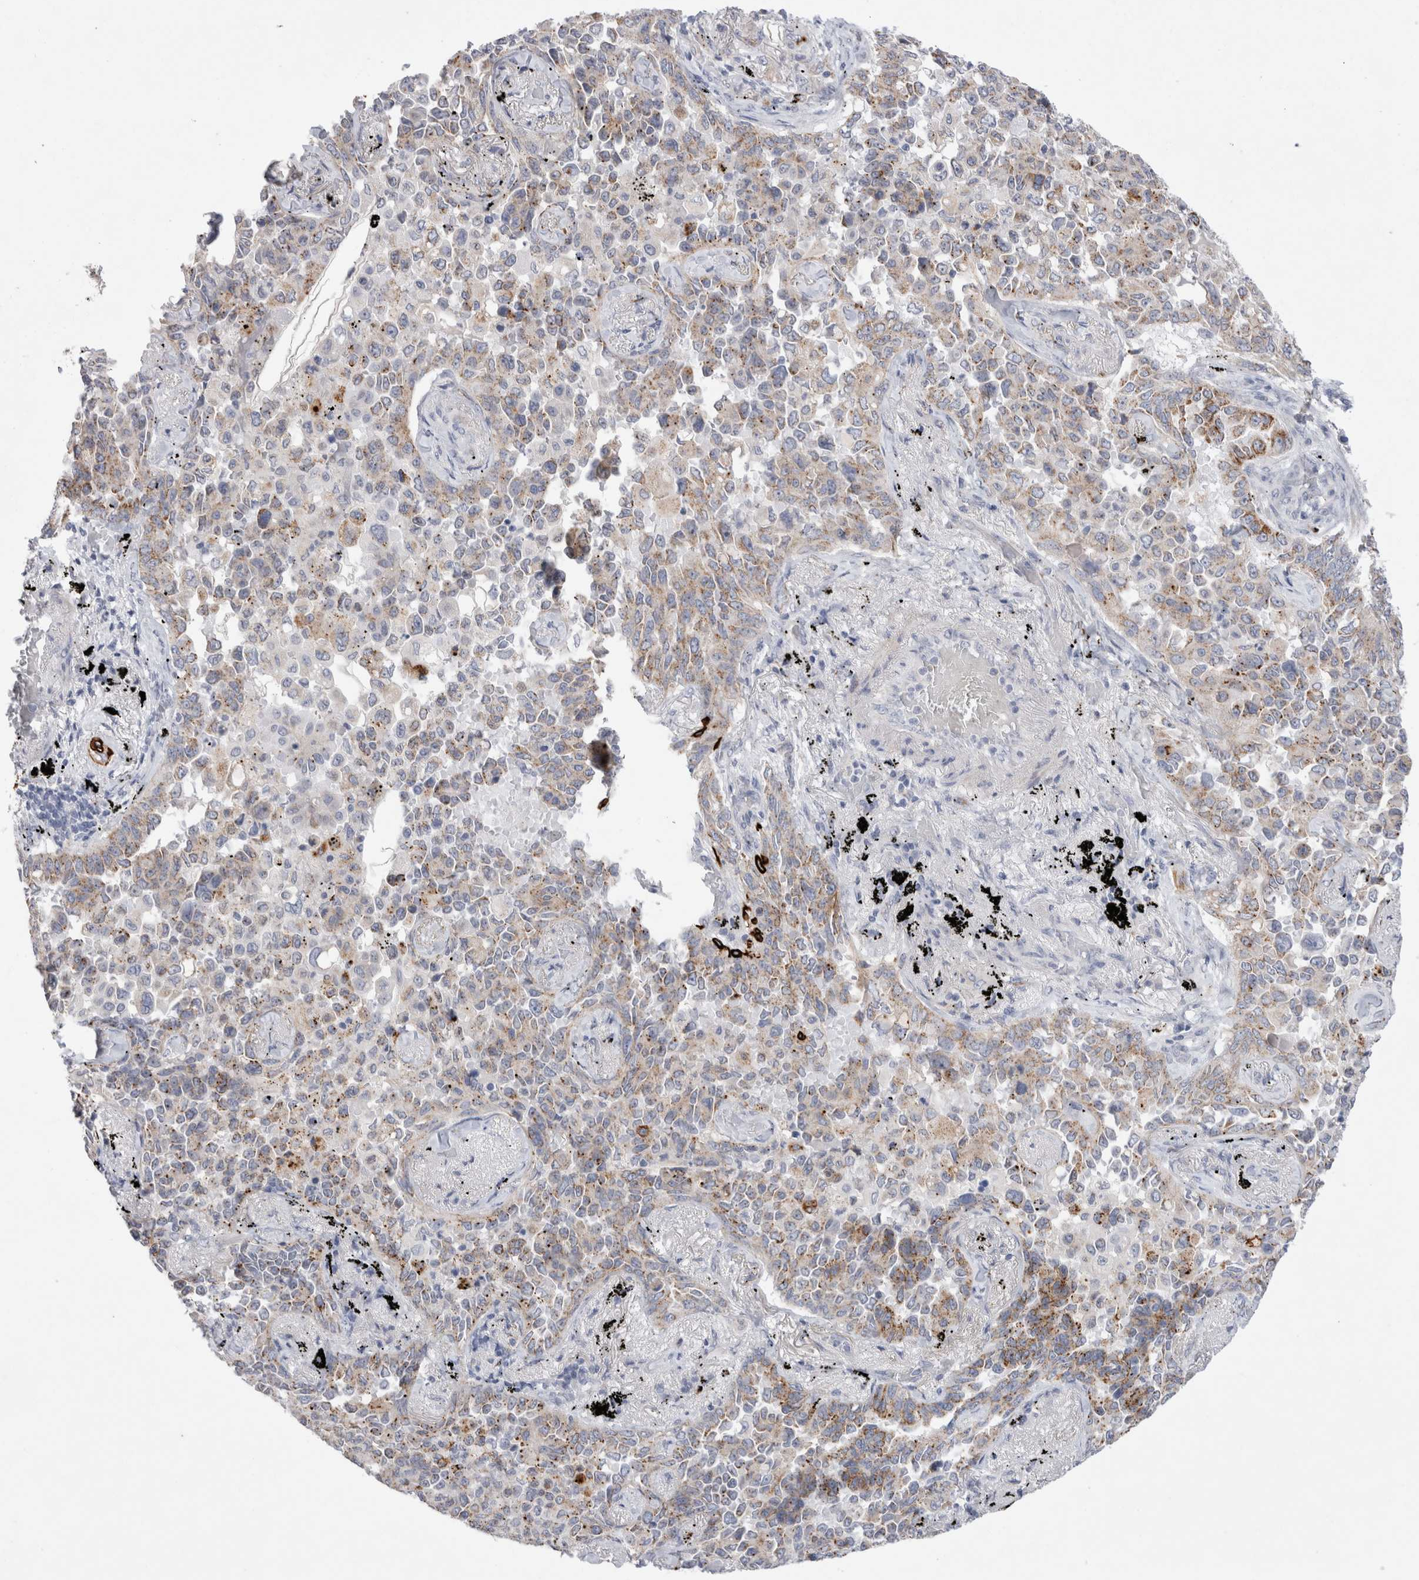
{"staining": {"intensity": "moderate", "quantity": "<25%", "location": "cytoplasmic/membranous"}, "tissue": "lung cancer", "cell_type": "Tumor cells", "image_type": "cancer", "snomed": [{"axis": "morphology", "description": "Adenocarcinoma, NOS"}, {"axis": "topography", "description": "Lung"}], "caption": "Immunohistochemistry (DAB) staining of adenocarcinoma (lung) displays moderate cytoplasmic/membranous protein staining in about <25% of tumor cells.", "gene": "GAA", "patient": {"sex": "female", "age": 67}}